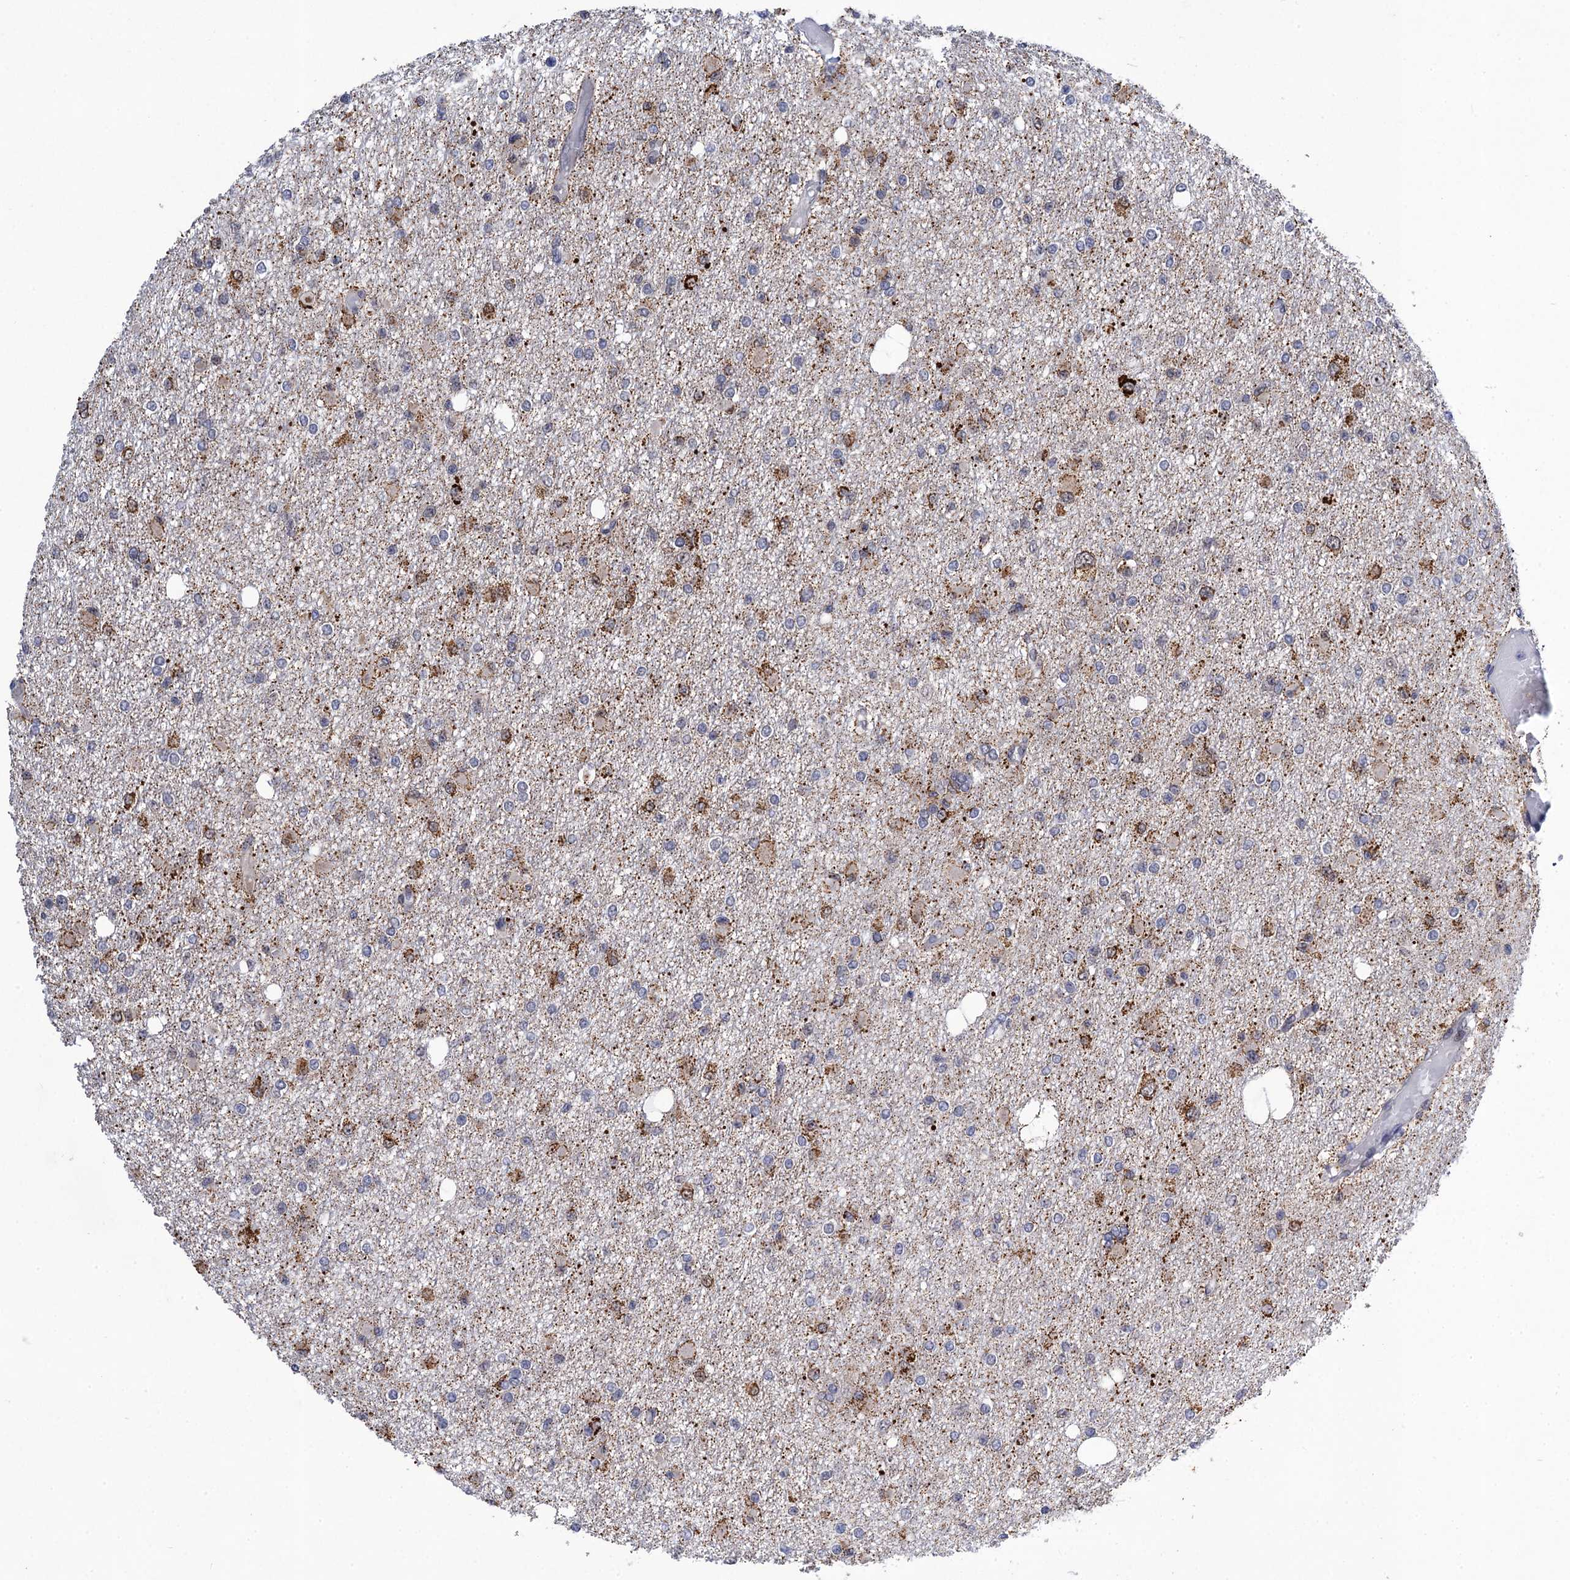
{"staining": {"intensity": "negative", "quantity": "none", "location": "none"}, "tissue": "glioma", "cell_type": "Tumor cells", "image_type": "cancer", "snomed": [{"axis": "morphology", "description": "Glioma, malignant, Low grade"}, {"axis": "topography", "description": "Brain"}], "caption": "Tumor cells show no significant staining in glioma.", "gene": "ZAR1L", "patient": {"sex": "female", "age": 22}}